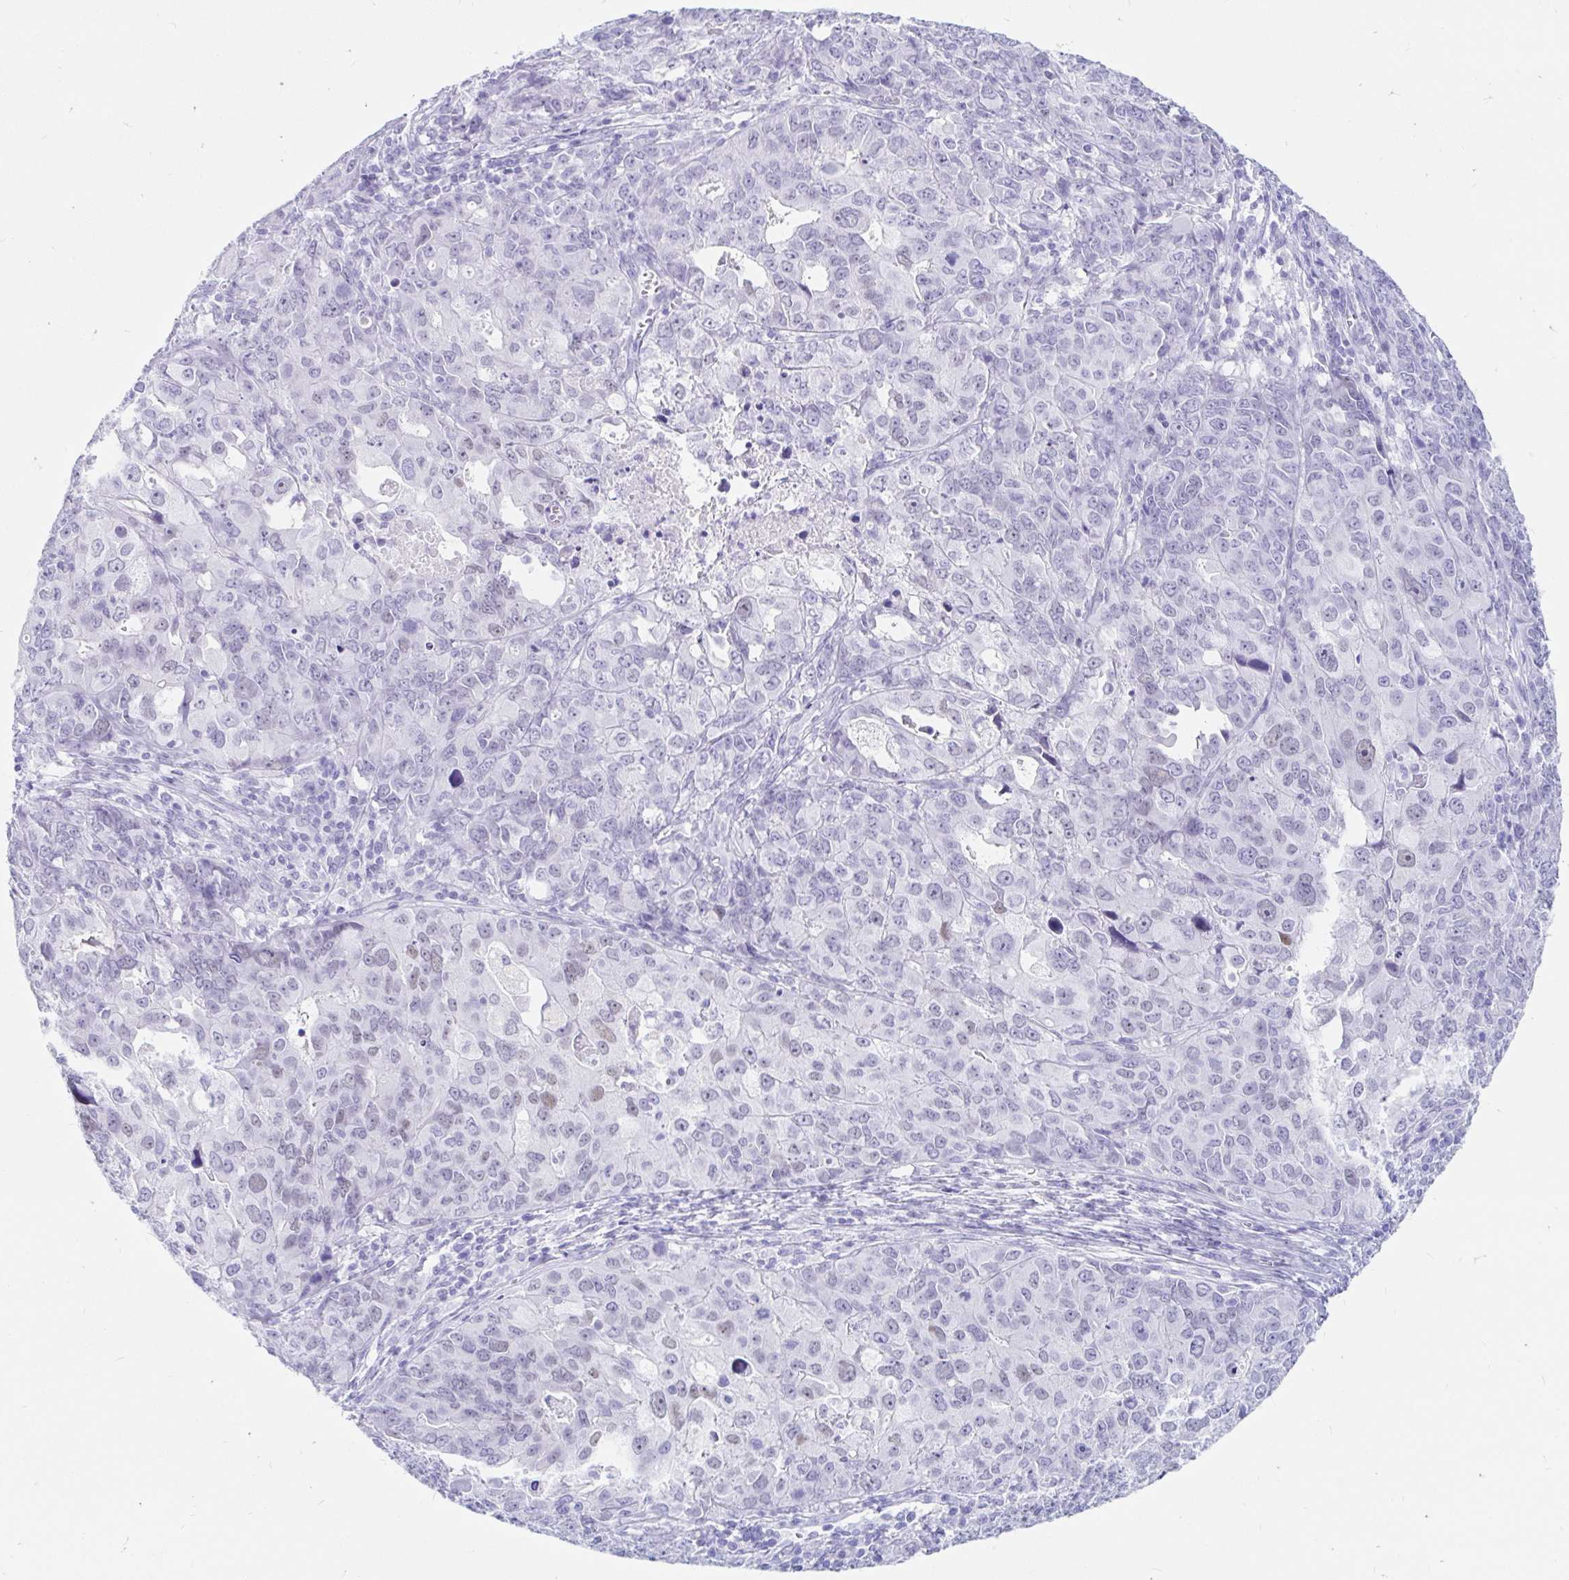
{"staining": {"intensity": "weak", "quantity": "<25%", "location": "nuclear"}, "tissue": "endometrial cancer", "cell_type": "Tumor cells", "image_type": "cancer", "snomed": [{"axis": "morphology", "description": "Adenocarcinoma, NOS"}, {"axis": "topography", "description": "Uterus"}], "caption": "Tumor cells show no significant positivity in endometrial cancer (adenocarcinoma).", "gene": "OR6T1", "patient": {"sex": "female", "age": 79}}